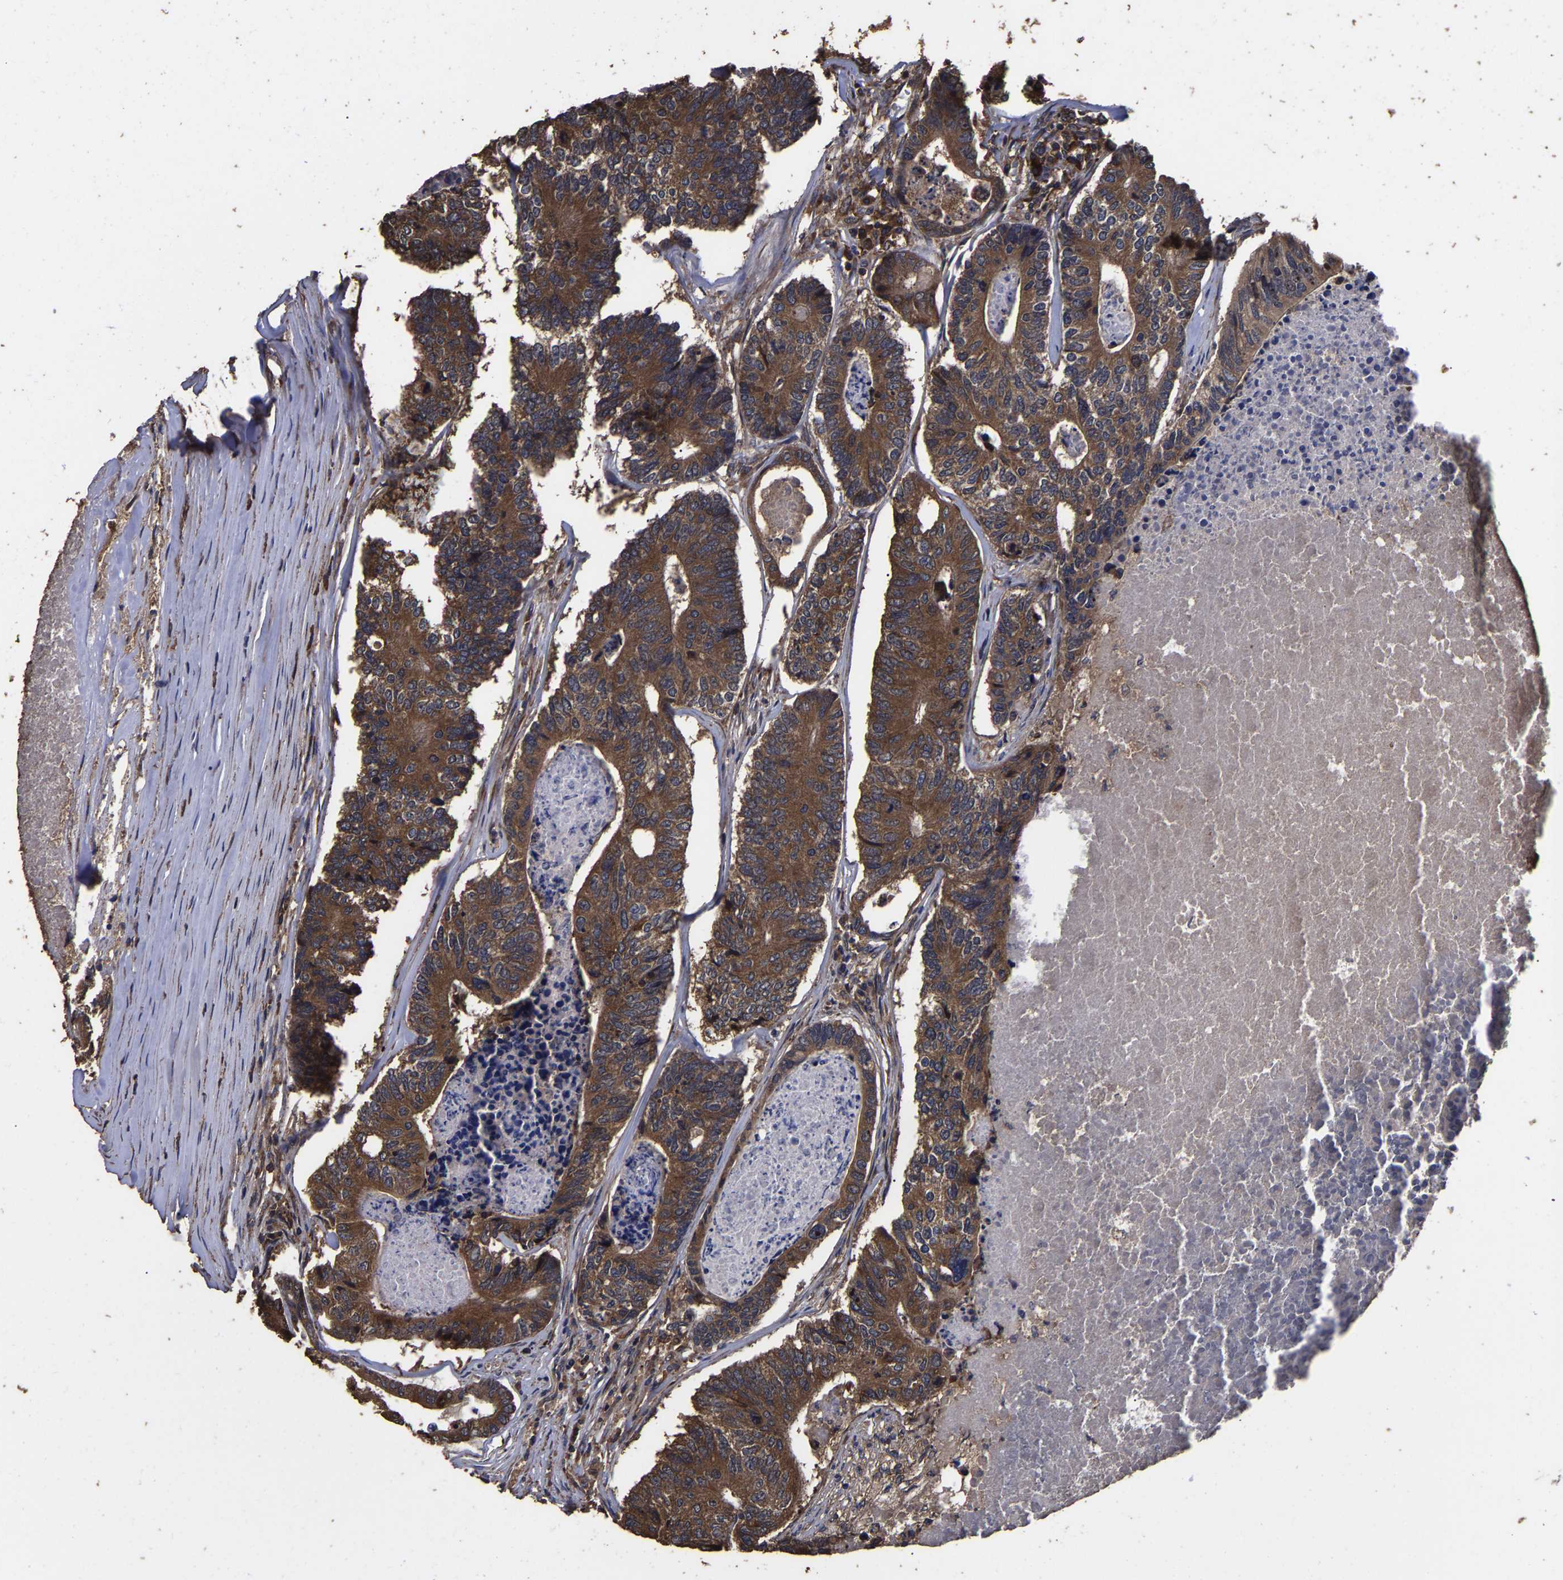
{"staining": {"intensity": "strong", "quantity": ">75%", "location": "cytoplasmic/membranous"}, "tissue": "colorectal cancer", "cell_type": "Tumor cells", "image_type": "cancer", "snomed": [{"axis": "morphology", "description": "Adenocarcinoma, NOS"}, {"axis": "topography", "description": "Colon"}], "caption": "Protein analysis of colorectal cancer tissue reveals strong cytoplasmic/membranous staining in about >75% of tumor cells.", "gene": "ITCH", "patient": {"sex": "female", "age": 67}}